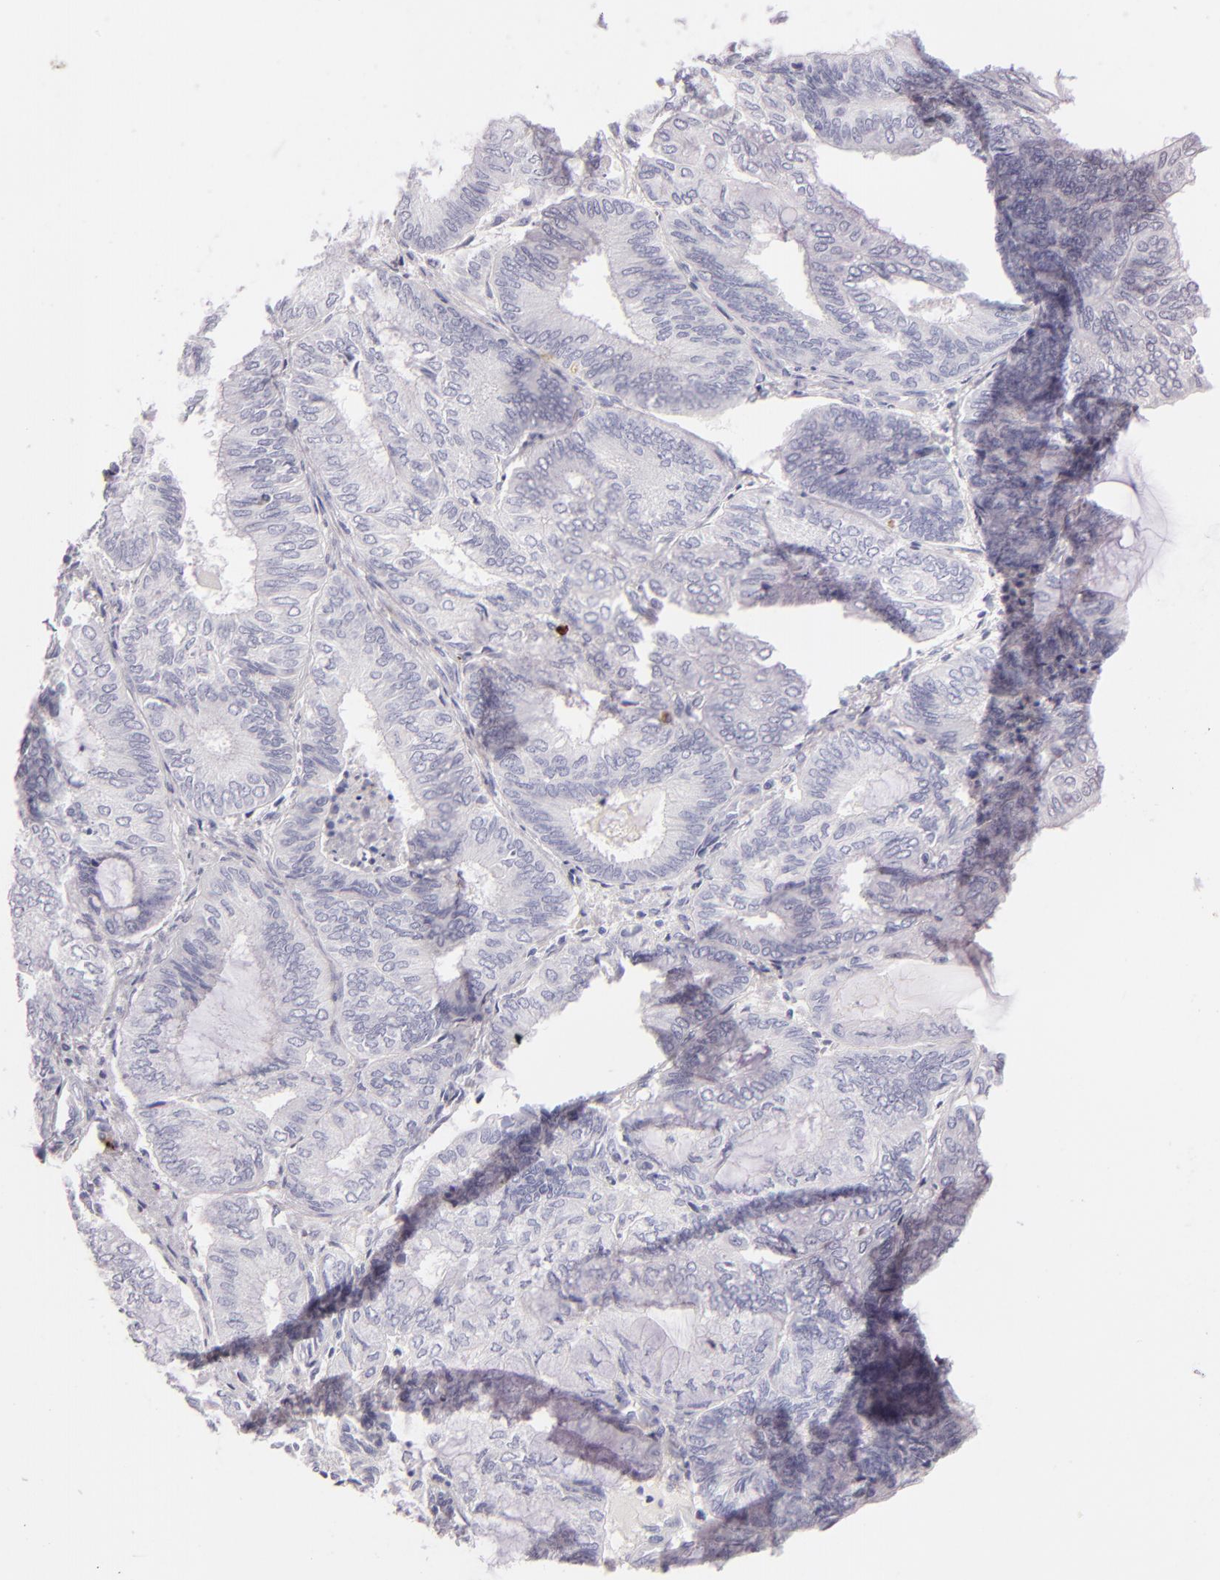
{"staining": {"intensity": "negative", "quantity": "none", "location": "none"}, "tissue": "endometrial cancer", "cell_type": "Tumor cells", "image_type": "cancer", "snomed": [{"axis": "morphology", "description": "Adenocarcinoma, NOS"}, {"axis": "topography", "description": "Endometrium"}], "caption": "Histopathology image shows no protein expression in tumor cells of endometrial cancer tissue. (DAB immunohistochemistry with hematoxylin counter stain).", "gene": "CD207", "patient": {"sex": "female", "age": 59}}